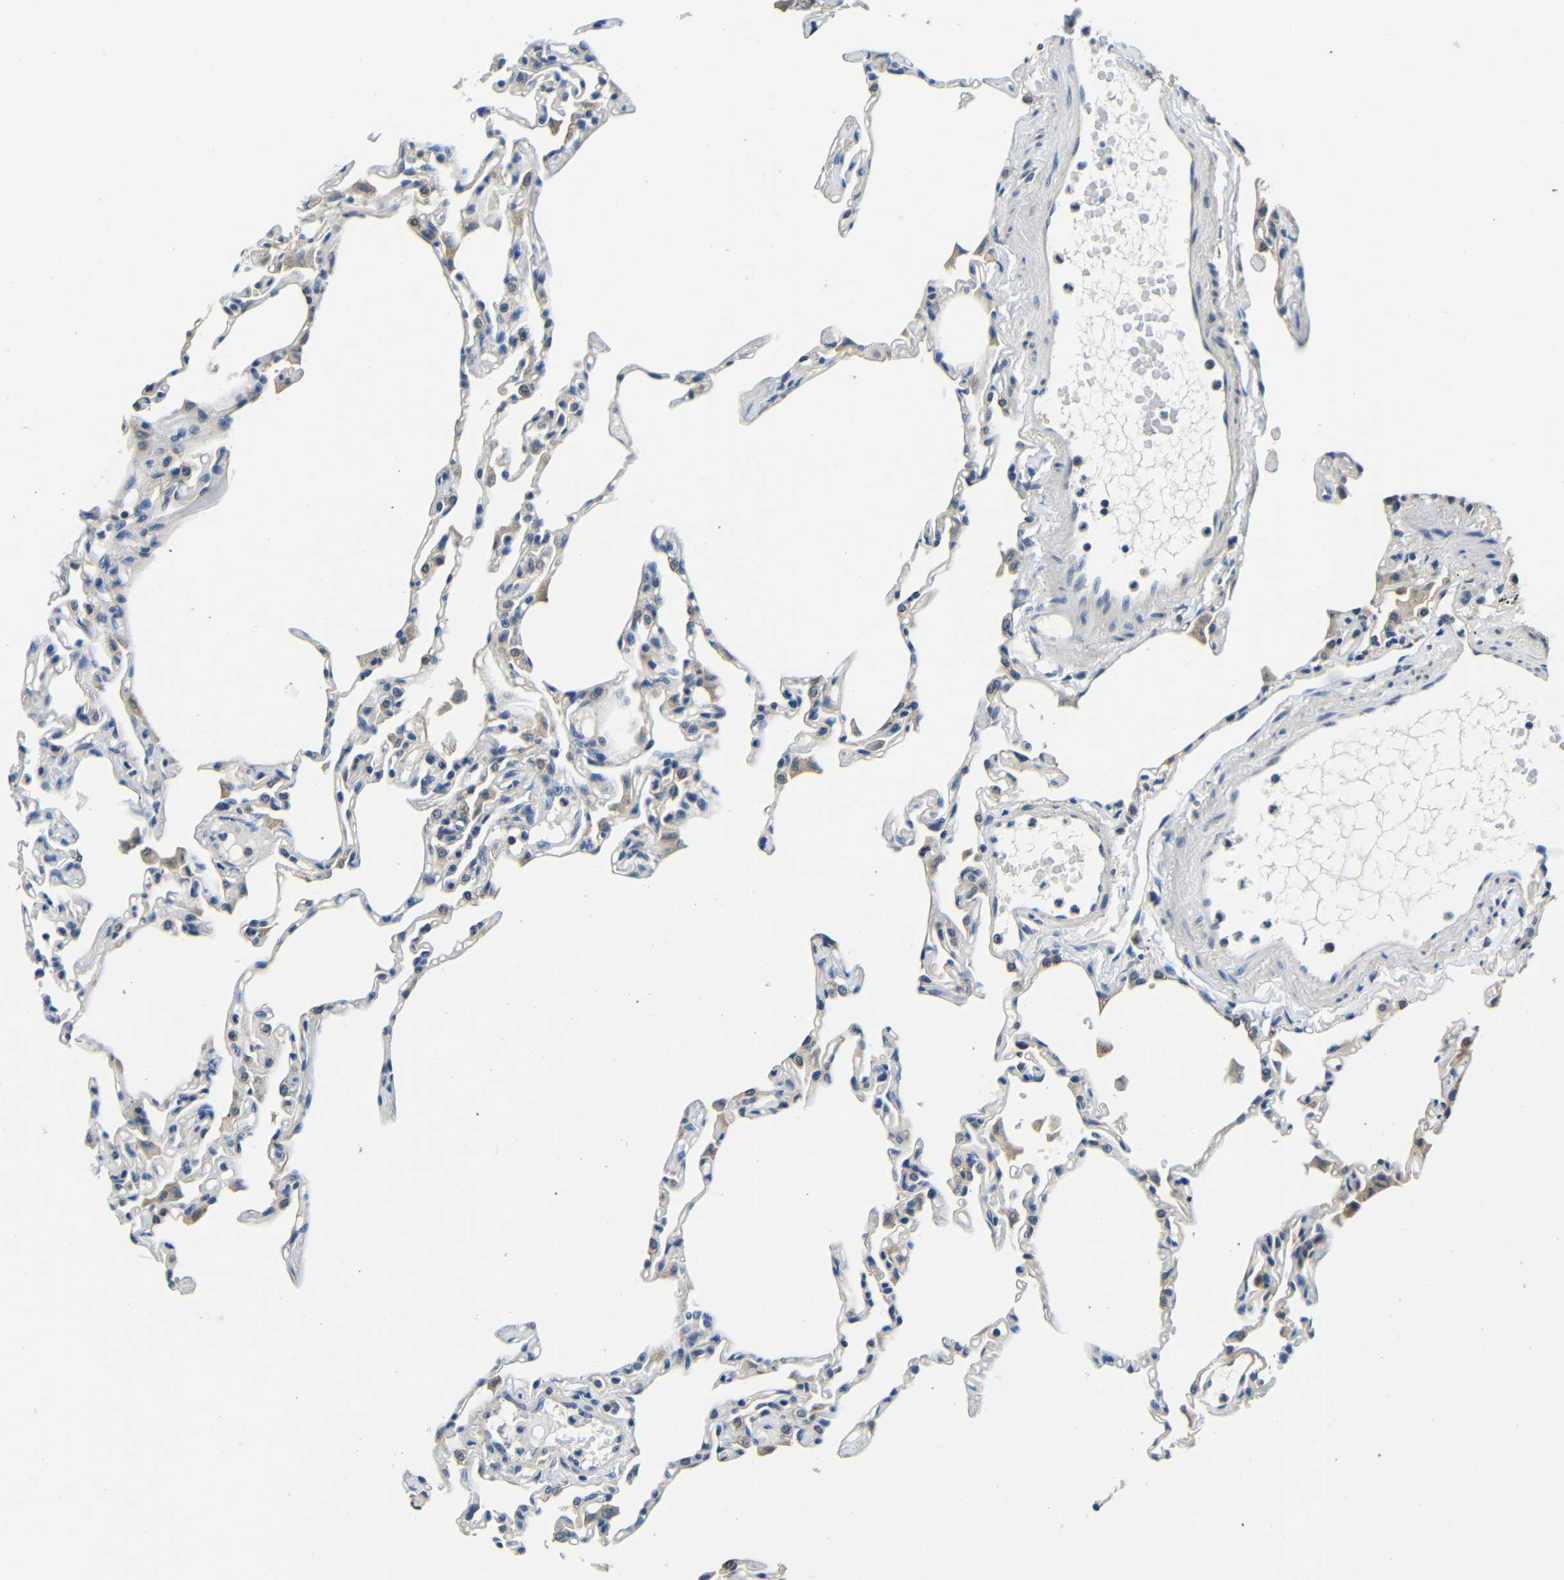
{"staining": {"intensity": "weak", "quantity": "<25%", "location": "cytoplasmic/membranous"}, "tissue": "lung", "cell_type": "Alveolar cells", "image_type": "normal", "snomed": [{"axis": "morphology", "description": "Normal tissue, NOS"}, {"axis": "topography", "description": "Lung"}], "caption": "This is an immunohistochemistry (IHC) micrograph of normal human lung. There is no positivity in alveolar cells.", "gene": "ADAP1", "patient": {"sex": "female", "age": 49}}